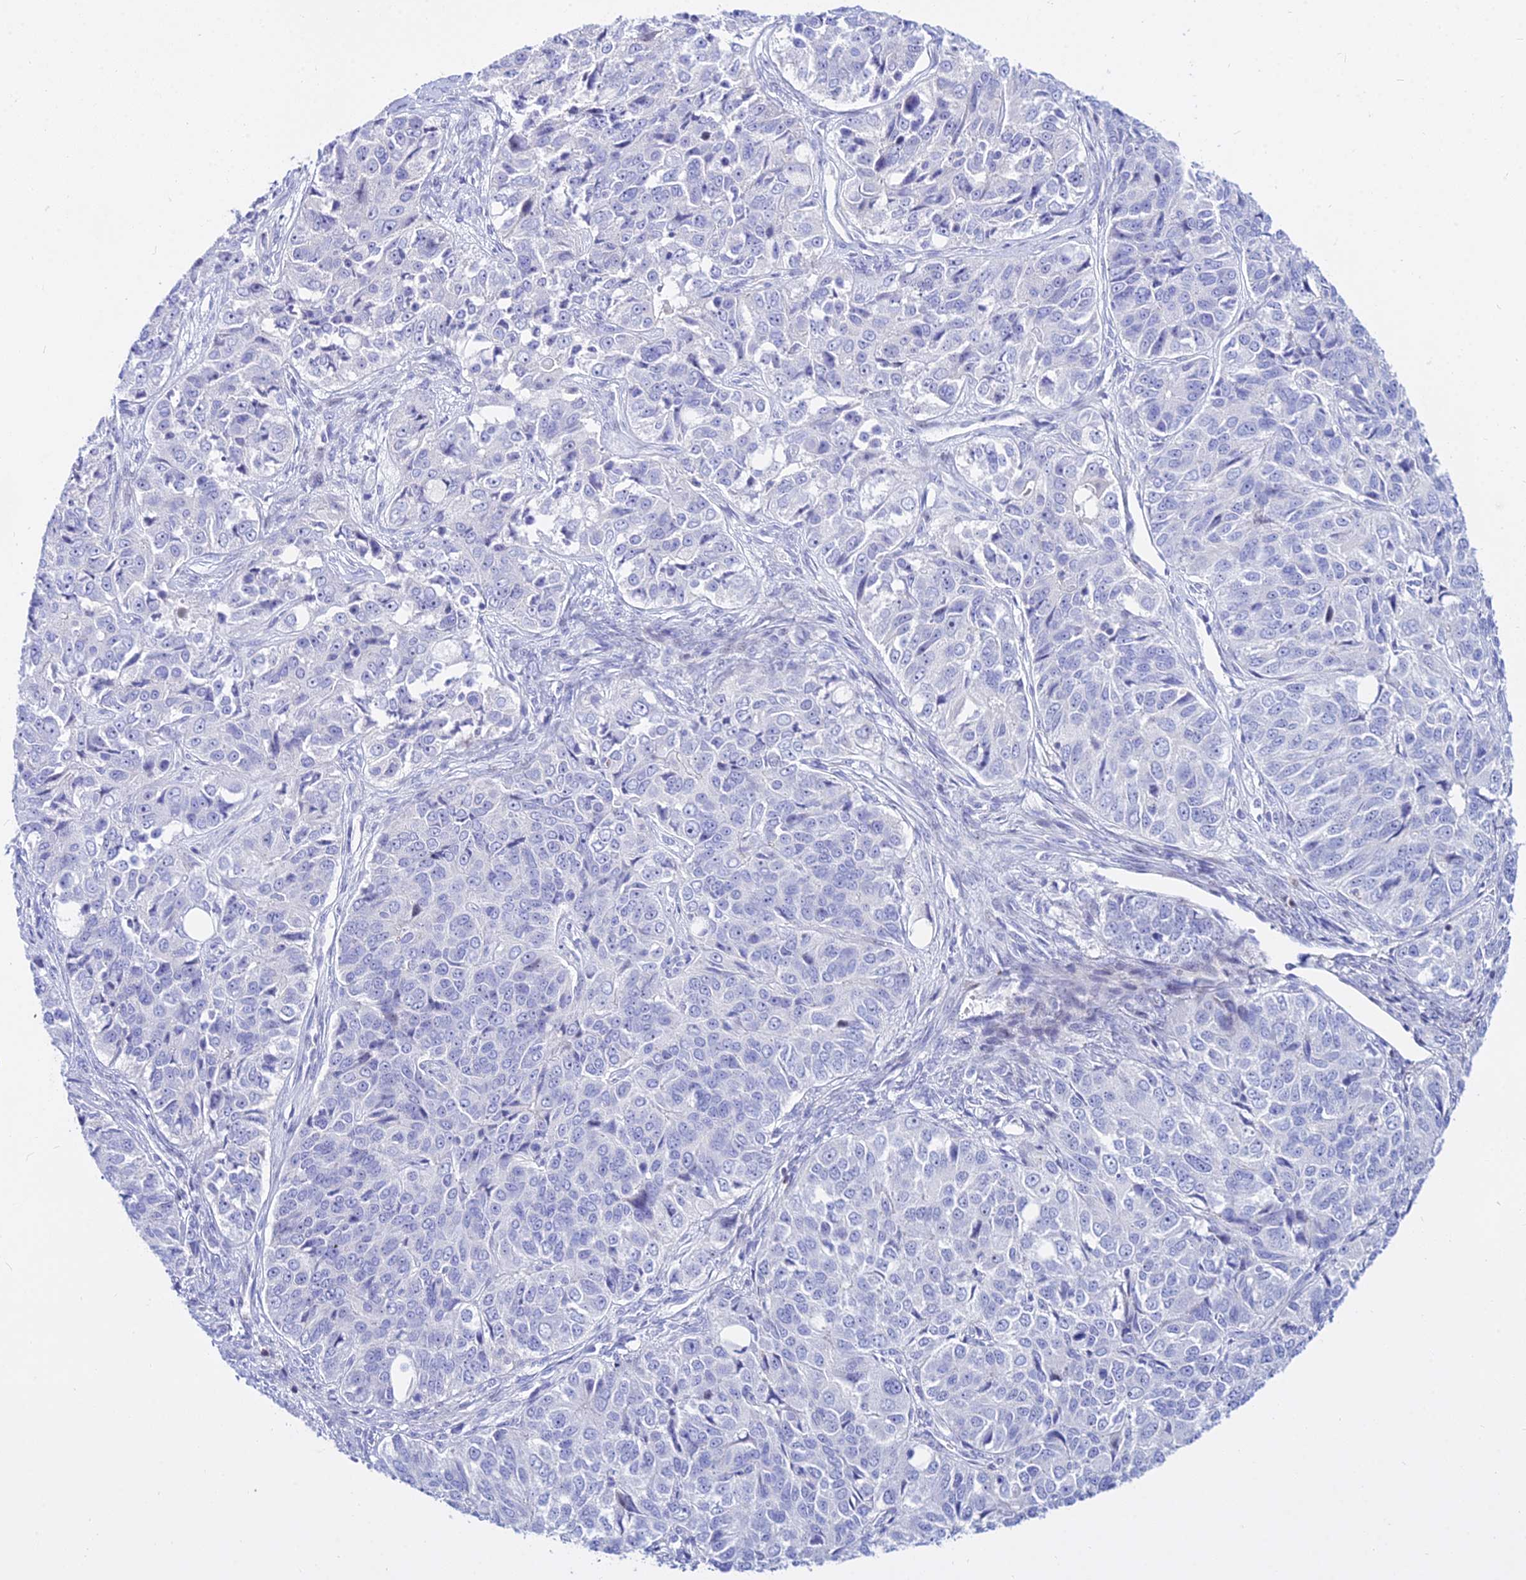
{"staining": {"intensity": "negative", "quantity": "none", "location": "none"}, "tissue": "ovarian cancer", "cell_type": "Tumor cells", "image_type": "cancer", "snomed": [{"axis": "morphology", "description": "Carcinoma, endometroid"}, {"axis": "topography", "description": "Ovary"}], "caption": "Protein analysis of endometroid carcinoma (ovarian) exhibits no significant staining in tumor cells.", "gene": "DLX1", "patient": {"sex": "female", "age": 51}}